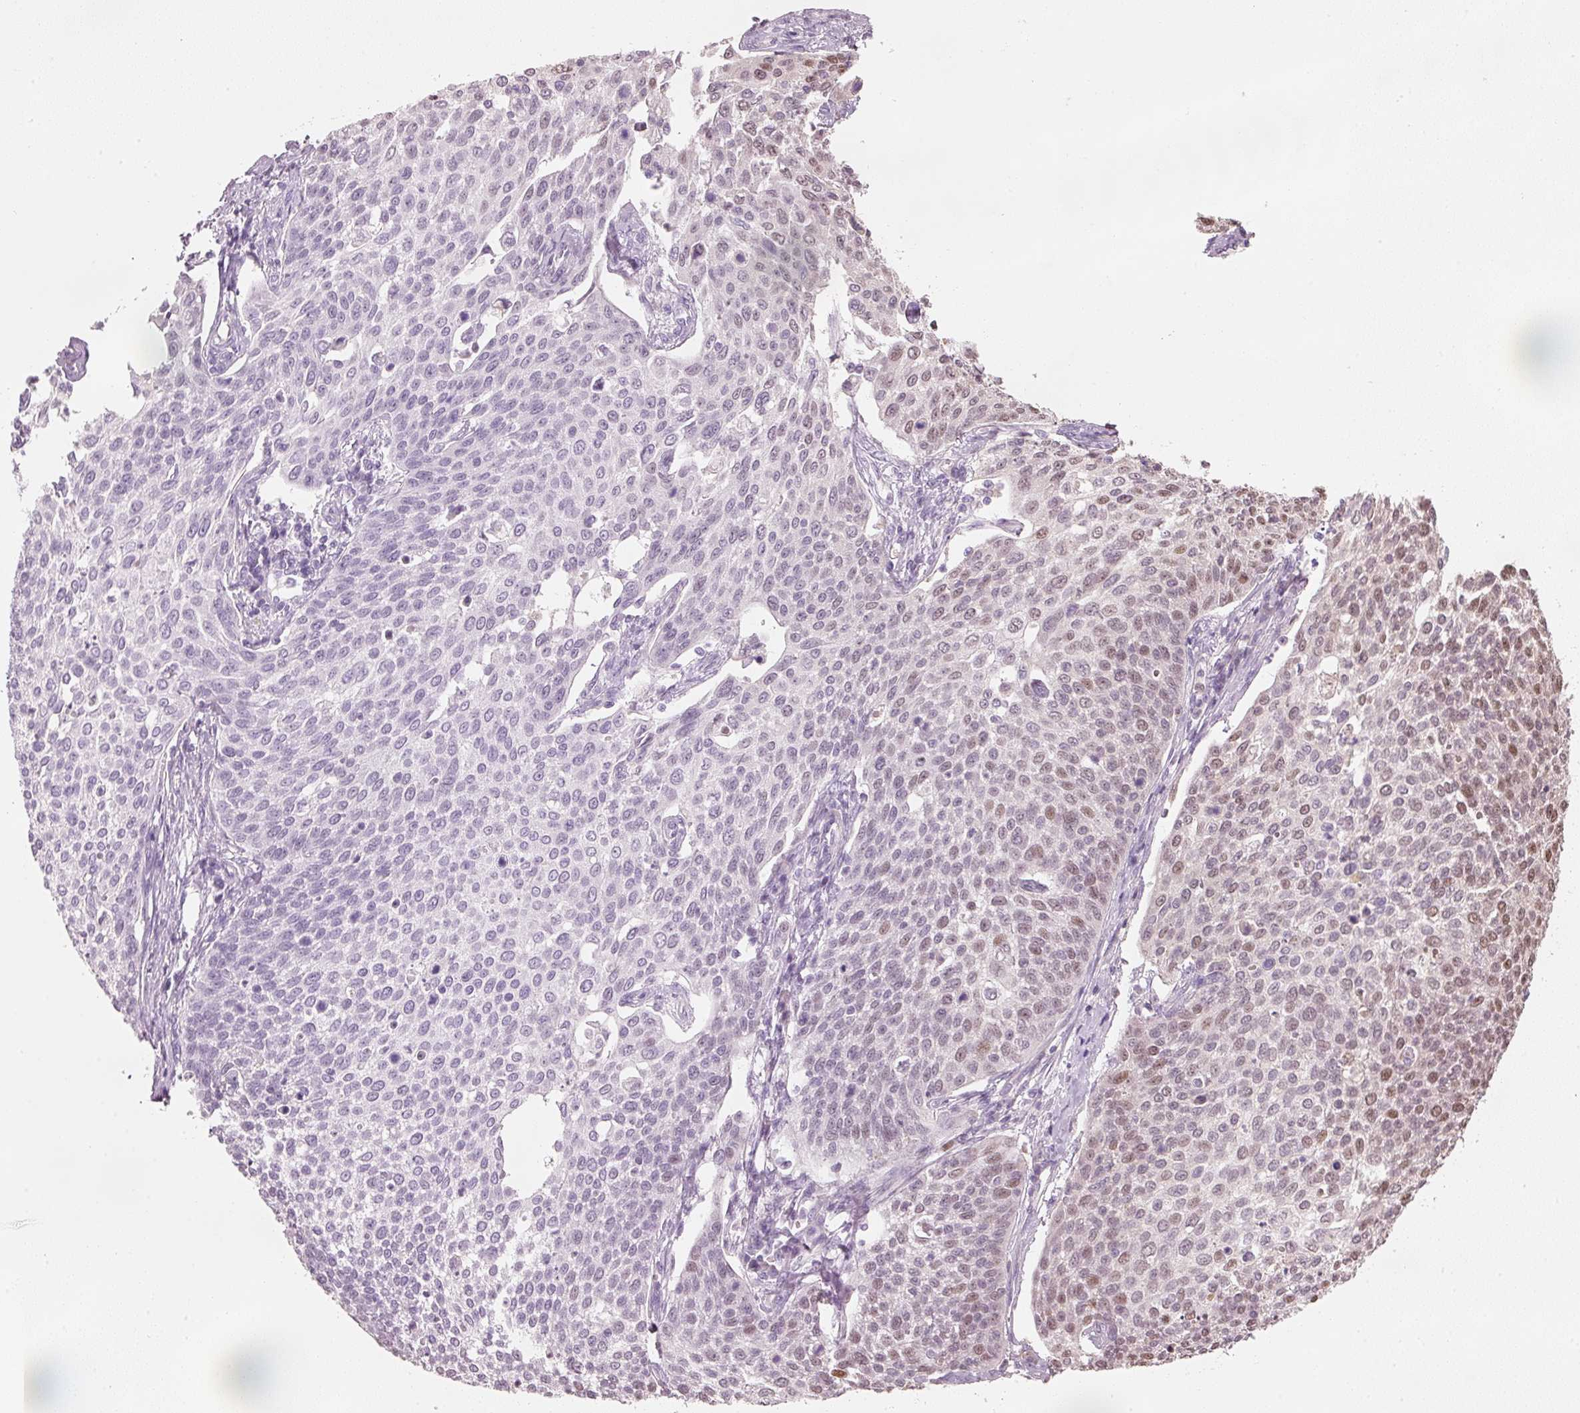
{"staining": {"intensity": "weak", "quantity": "<25%", "location": "nuclear"}, "tissue": "cervical cancer", "cell_type": "Tumor cells", "image_type": "cancer", "snomed": [{"axis": "morphology", "description": "Squamous cell carcinoma, NOS"}, {"axis": "topography", "description": "Cervix"}], "caption": "IHC histopathology image of human squamous cell carcinoma (cervical) stained for a protein (brown), which shows no positivity in tumor cells. (Stains: DAB (3,3'-diaminobenzidine) immunohistochemistry (IHC) with hematoxylin counter stain, Microscopy: brightfield microscopy at high magnification).", "gene": "TREX2", "patient": {"sex": "female", "age": 34}}